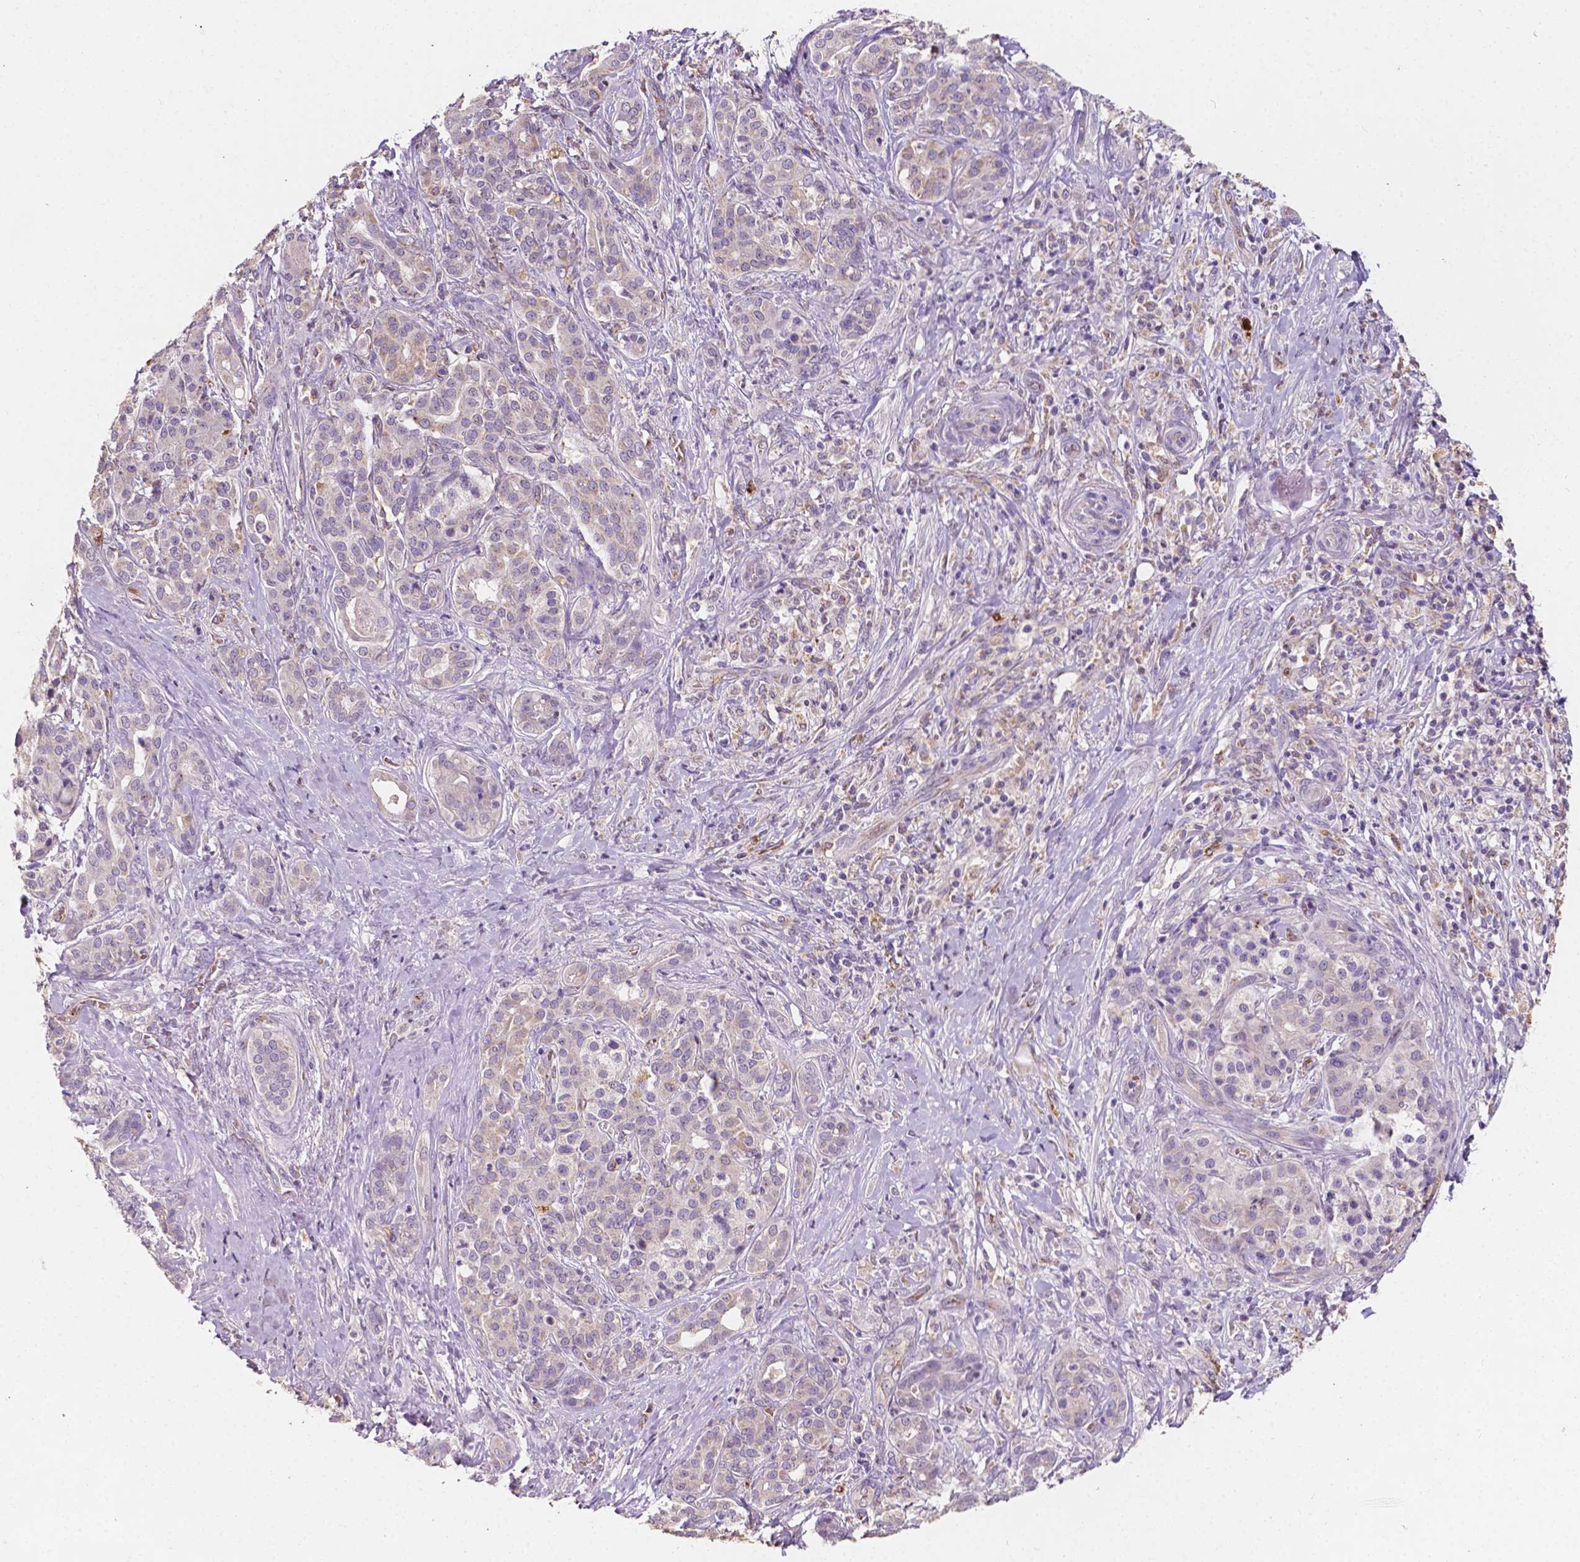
{"staining": {"intensity": "negative", "quantity": "none", "location": "none"}, "tissue": "pancreatic cancer", "cell_type": "Tumor cells", "image_type": "cancer", "snomed": [{"axis": "morphology", "description": "Normal tissue, NOS"}, {"axis": "morphology", "description": "Inflammation, NOS"}, {"axis": "morphology", "description": "Adenocarcinoma, NOS"}, {"axis": "topography", "description": "Pancreas"}], "caption": "Adenocarcinoma (pancreatic) stained for a protein using IHC reveals no staining tumor cells.", "gene": "SLC22A4", "patient": {"sex": "male", "age": 57}}